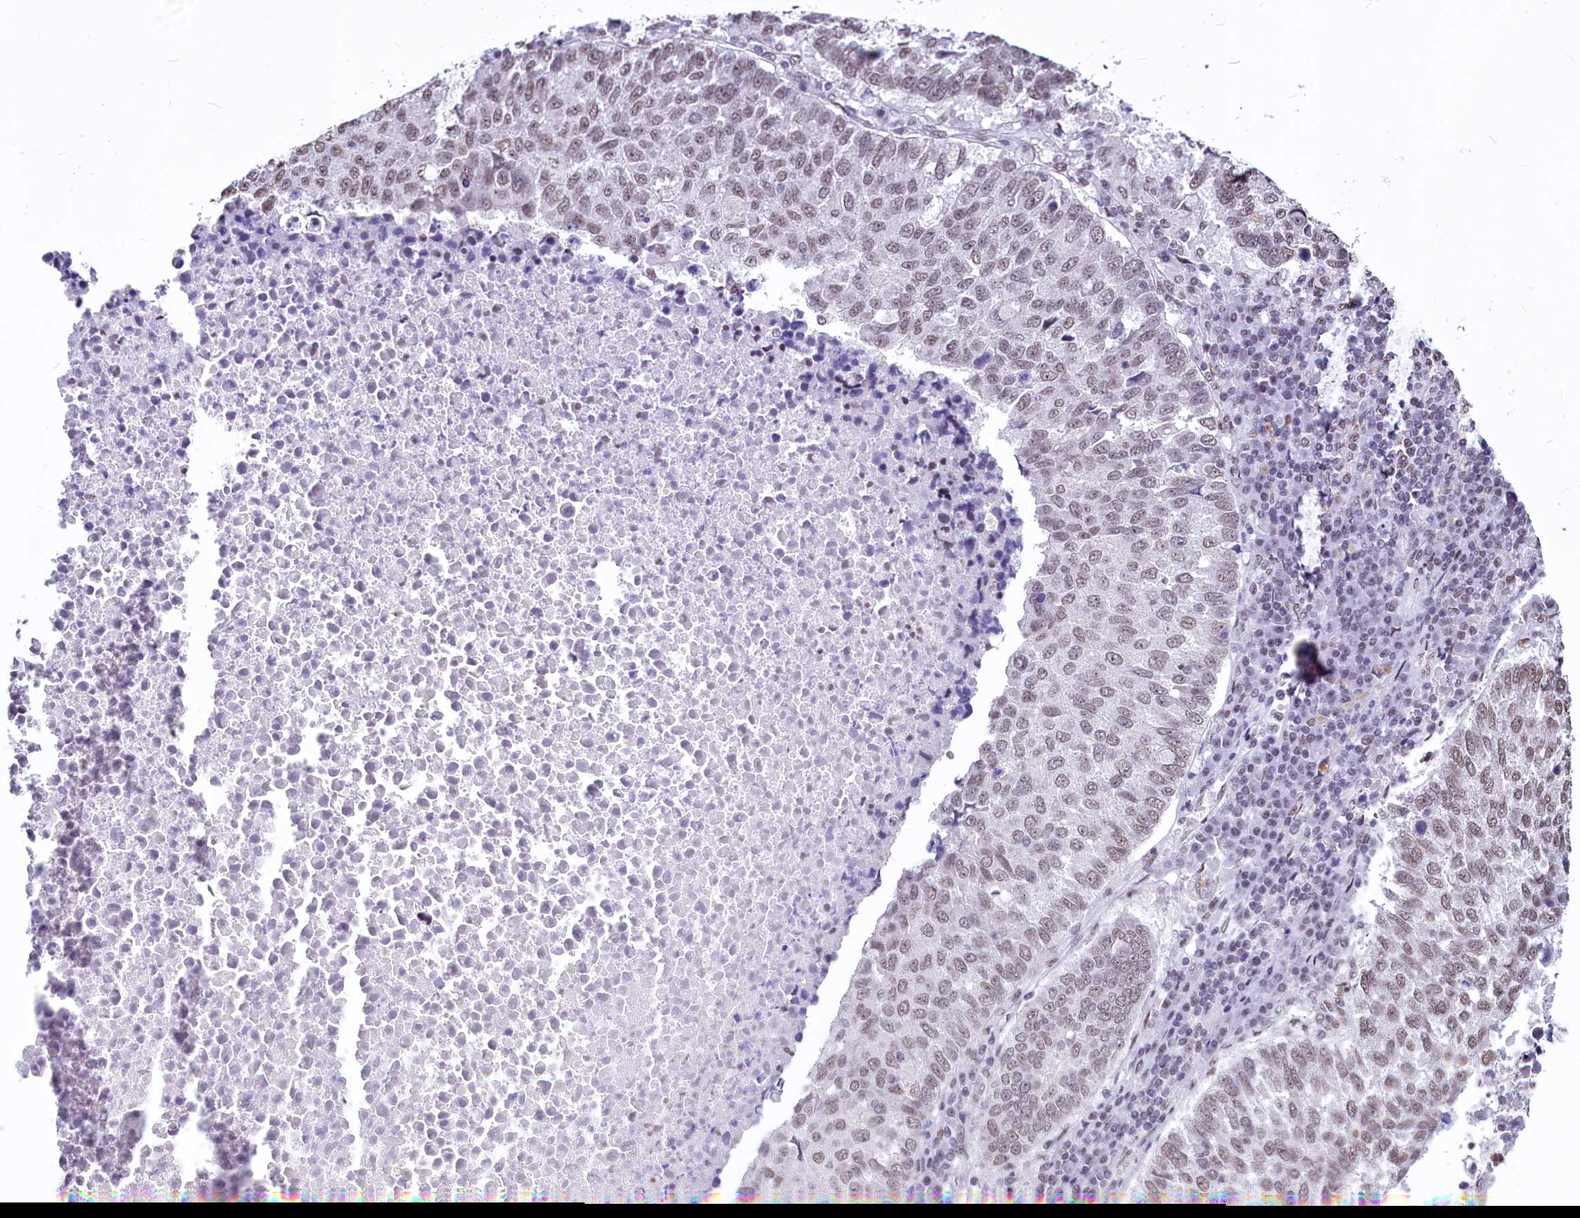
{"staining": {"intensity": "weak", "quantity": "25%-75%", "location": "nuclear"}, "tissue": "lung cancer", "cell_type": "Tumor cells", "image_type": "cancer", "snomed": [{"axis": "morphology", "description": "Squamous cell carcinoma, NOS"}, {"axis": "topography", "description": "Lung"}], "caption": "Immunohistochemical staining of lung cancer (squamous cell carcinoma) displays weak nuclear protein staining in about 25%-75% of tumor cells.", "gene": "PARPBP", "patient": {"sex": "male", "age": 73}}